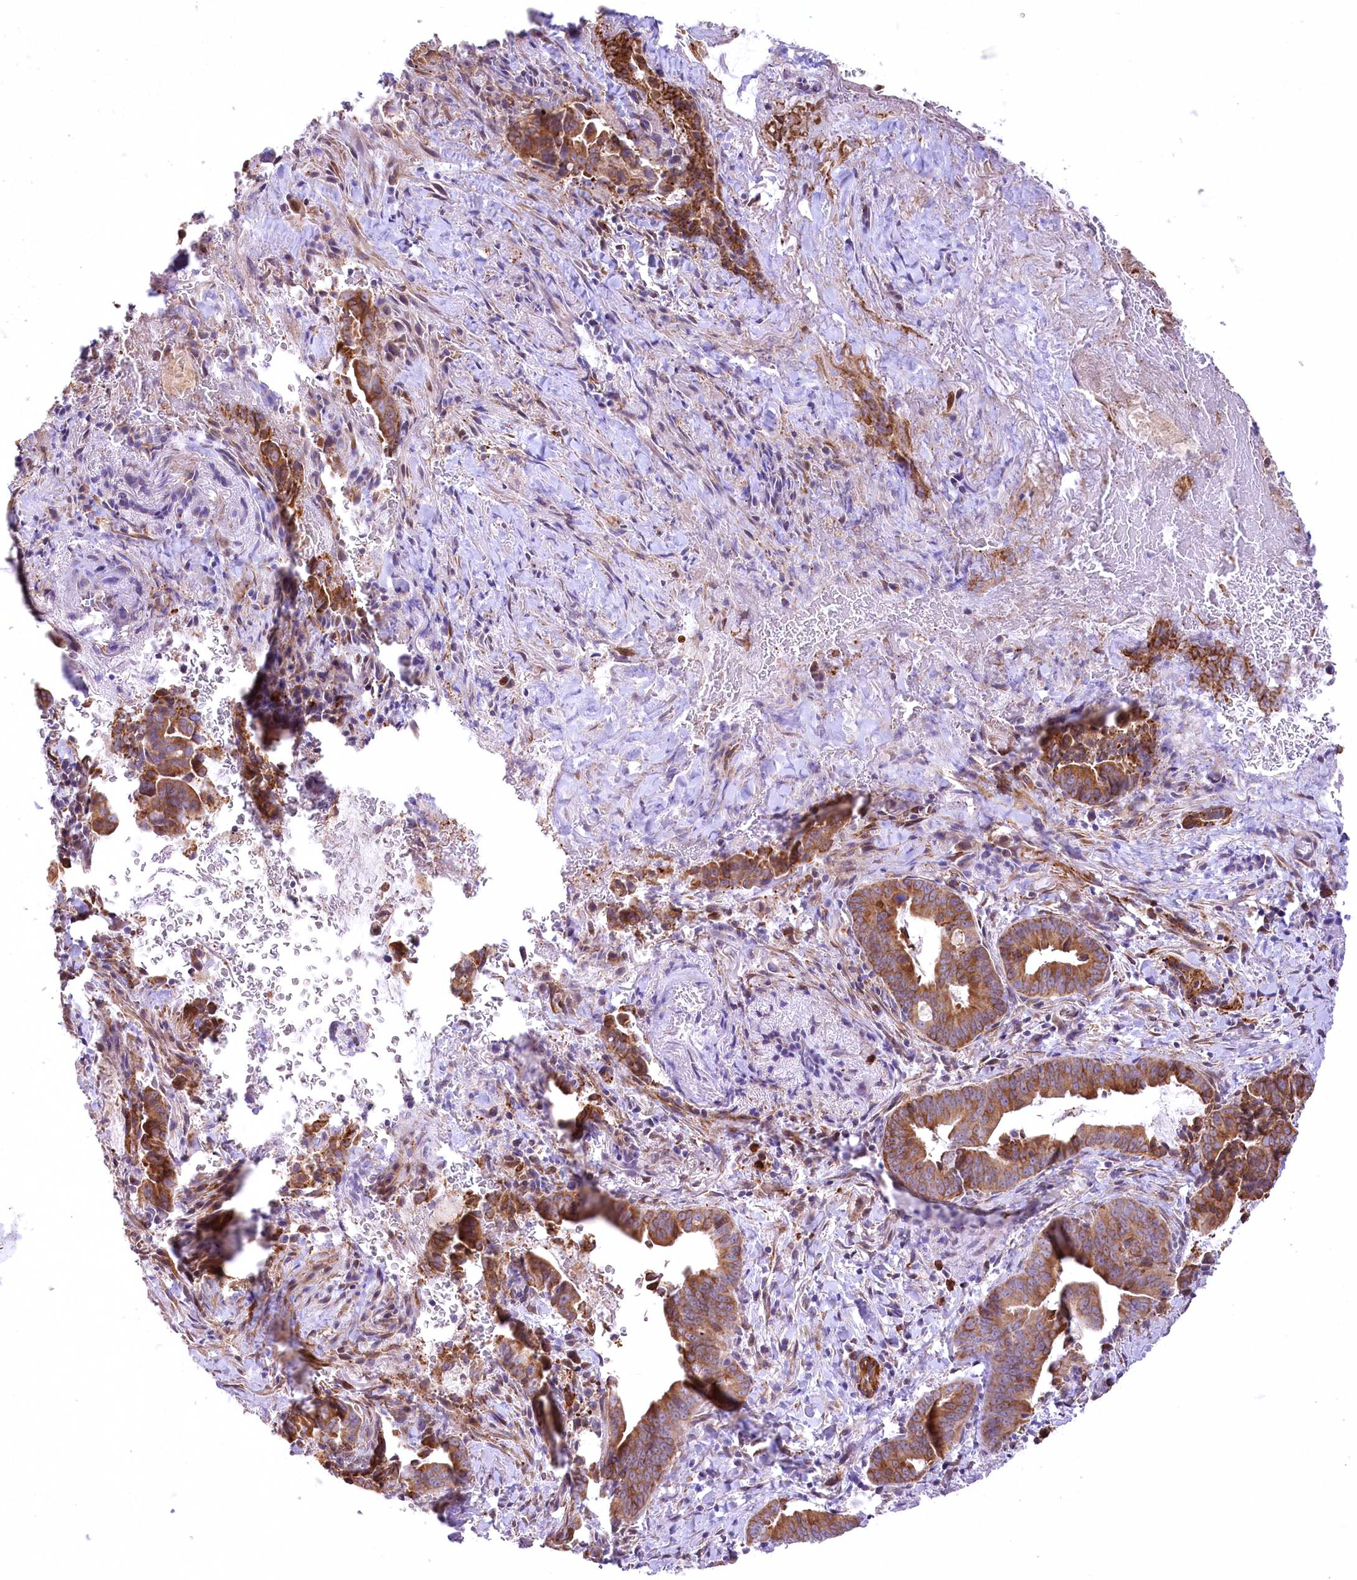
{"staining": {"intensity": "moderate", "quantity": ">75%", "location": "cytoplasmic/membranous"}, "tissue": "pancreatic cancer", "cell_type": "Tumor cells", "image_type": "cancer", "snomed": [{"axis": "morphology", "description": "Adenocarcinoma, NOS"}, {"axis": "topography", "description": "Pancreas"}], "caption": "Human adenocarcinoma (pancreatic) stained with a protein marker displays moderate staining in tumor cells.", "gene": "NCKAP5", "patient": {"sex": "female", "age": 63}}